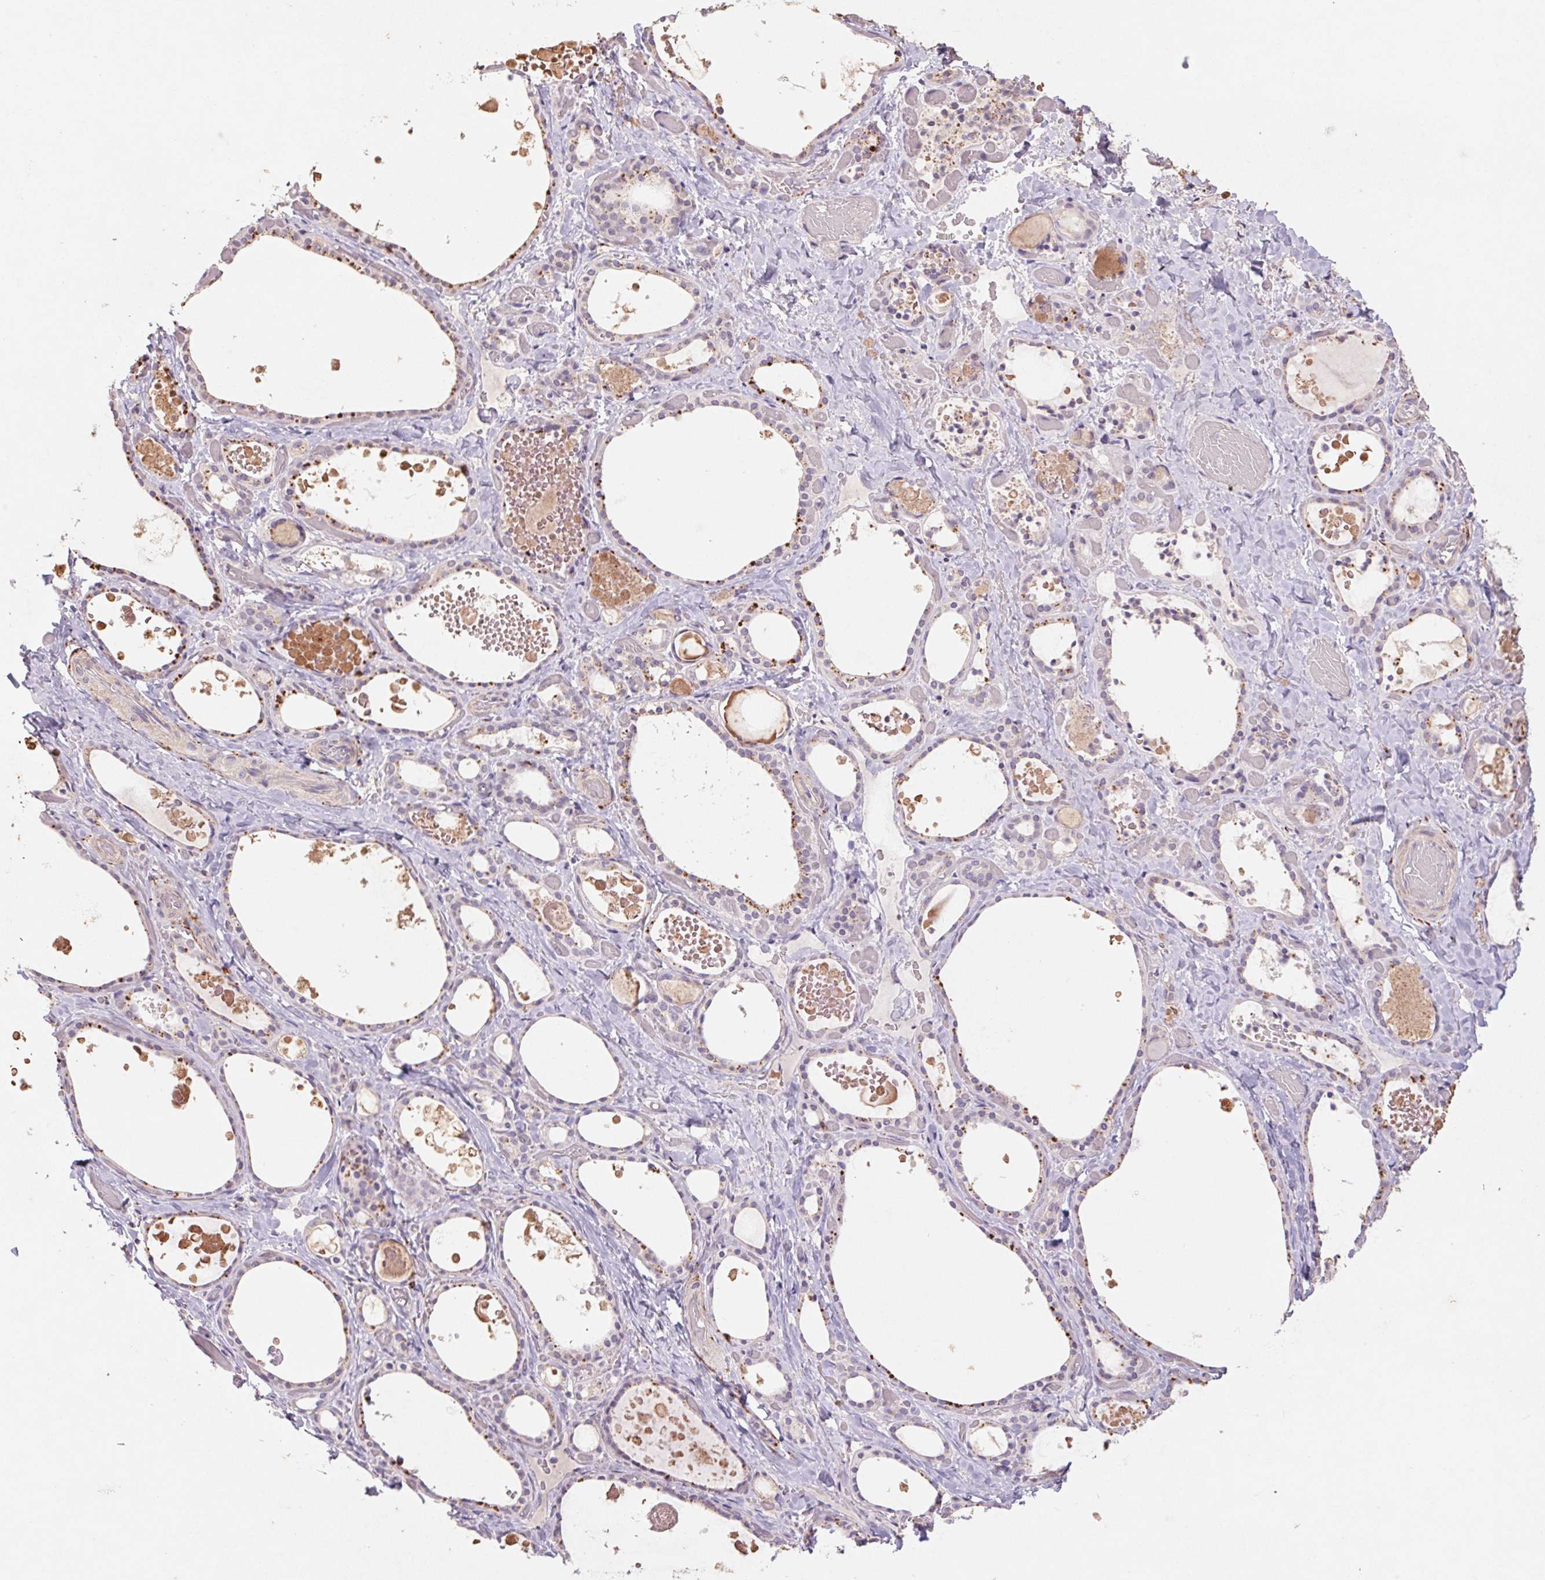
{"staining": {"intensity": "weak", "quantity": ">75%", "location": "cytoplasmic/membranous"}, "tissue": "thyroid gland", "cell_type": "Glandular cells", "image_type": "normal", "snomed": [{"axis": "morphology", "description": "Normal tissue, NOS"}, {"axis": "topography", "description": "Thyroid gland"}], "caption": "About >75% of glandular cells in unremarkable thyroid gland display weak cytoplasmic/membranous protein positivity as visualized by brown immunohistochemical staining.", "gene": "GRM2", "patient": {"sex": "female", "age": 56}}